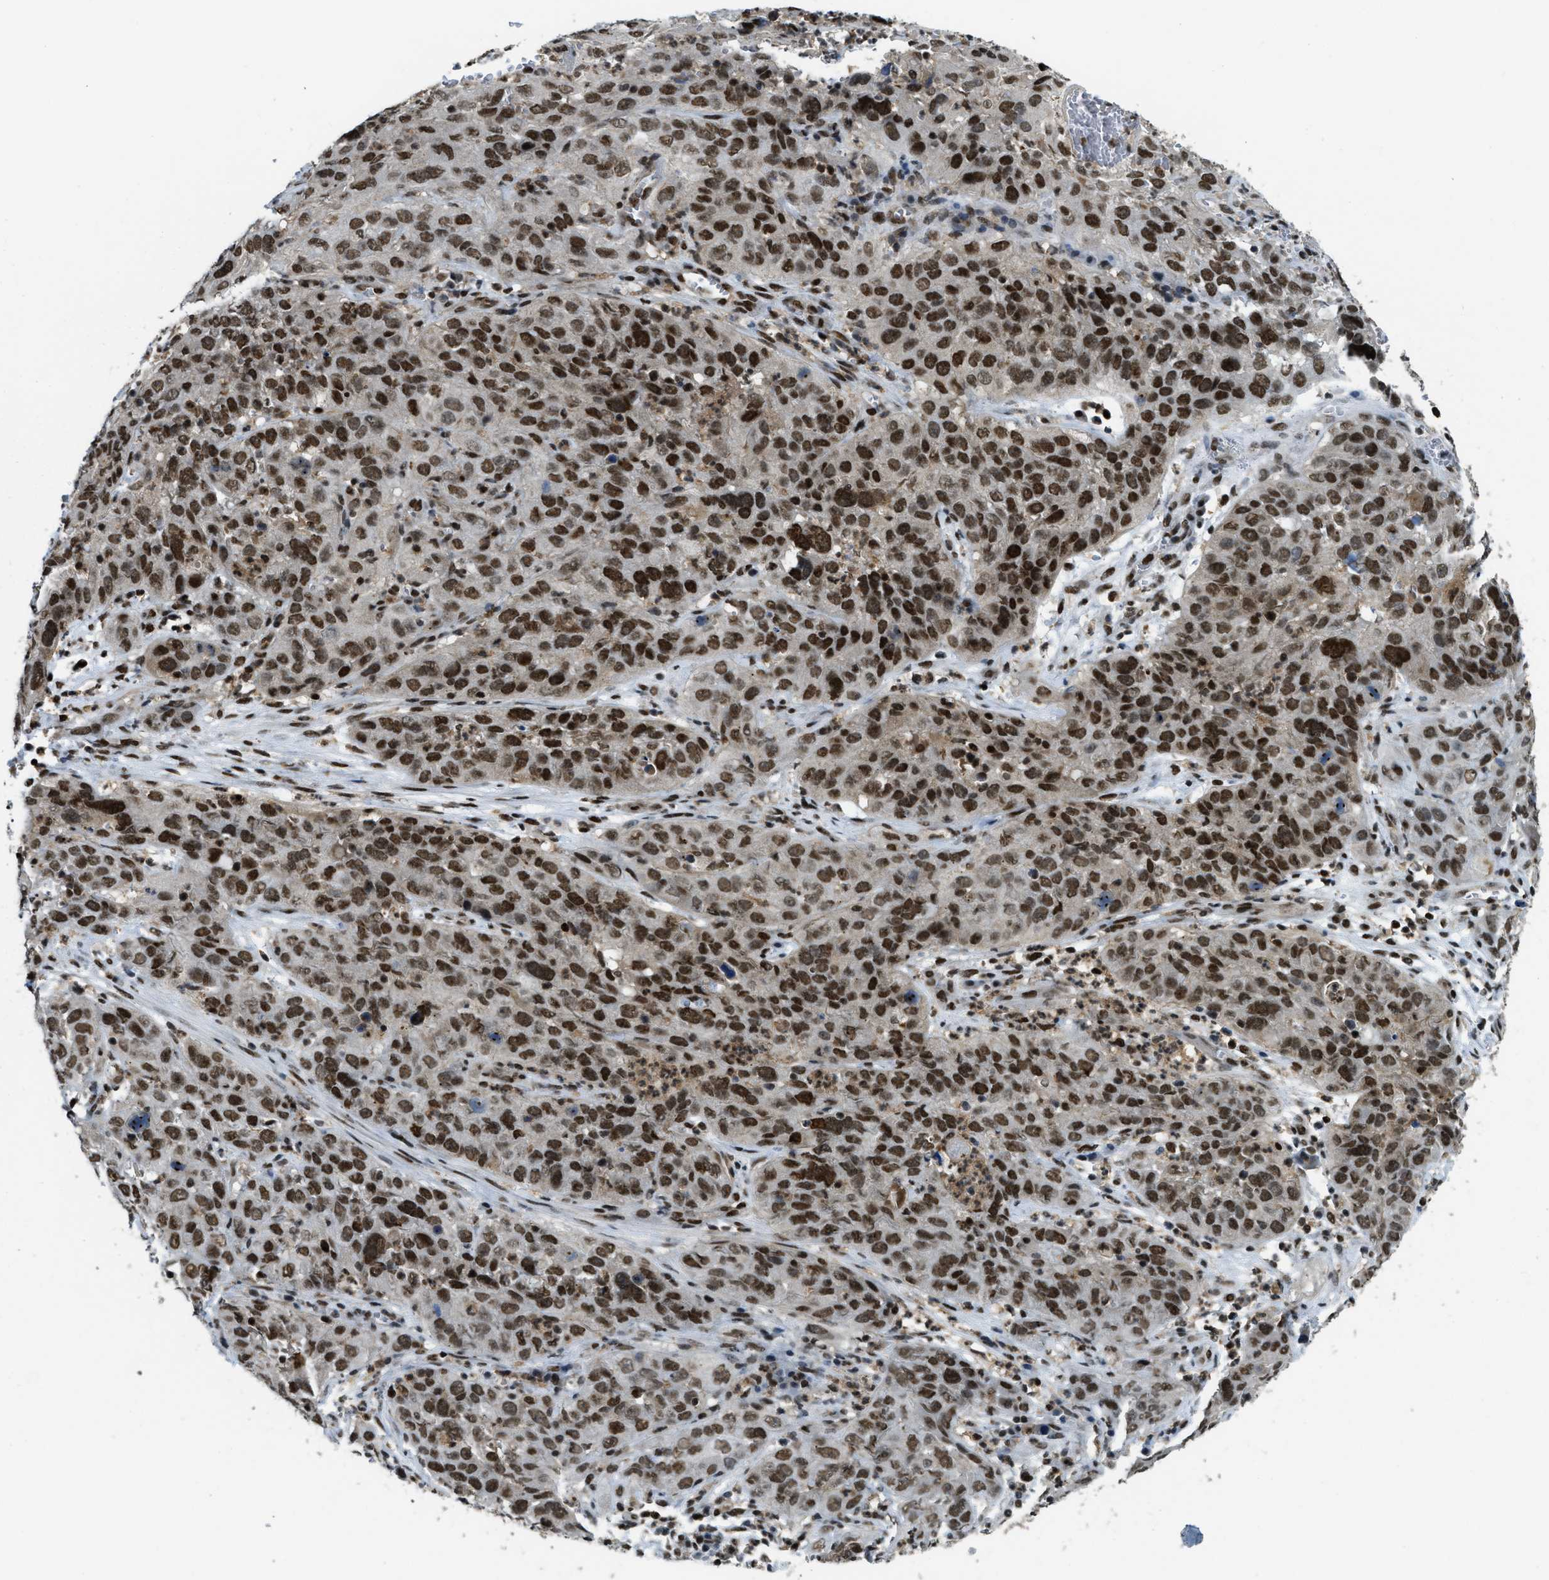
{"staining": {"intensity": "moderate", "quantity": ">75%", "location": "nuclear"}, "tissue": "cervical cancer", "cell_type": "Tumor cells", "image_type": "cancer", "snomed": [{"axis": "morphology", "description": "Squamous cell carcinoma, NOS"}, {"axis": "topography", "description": "Cervix"}], "caption": "Cervical cancer stained with a protein marker reveals moderate staining in tumor cells.", "gene": "NUMA1", "patient": {"sex": "female", "age": 32}}